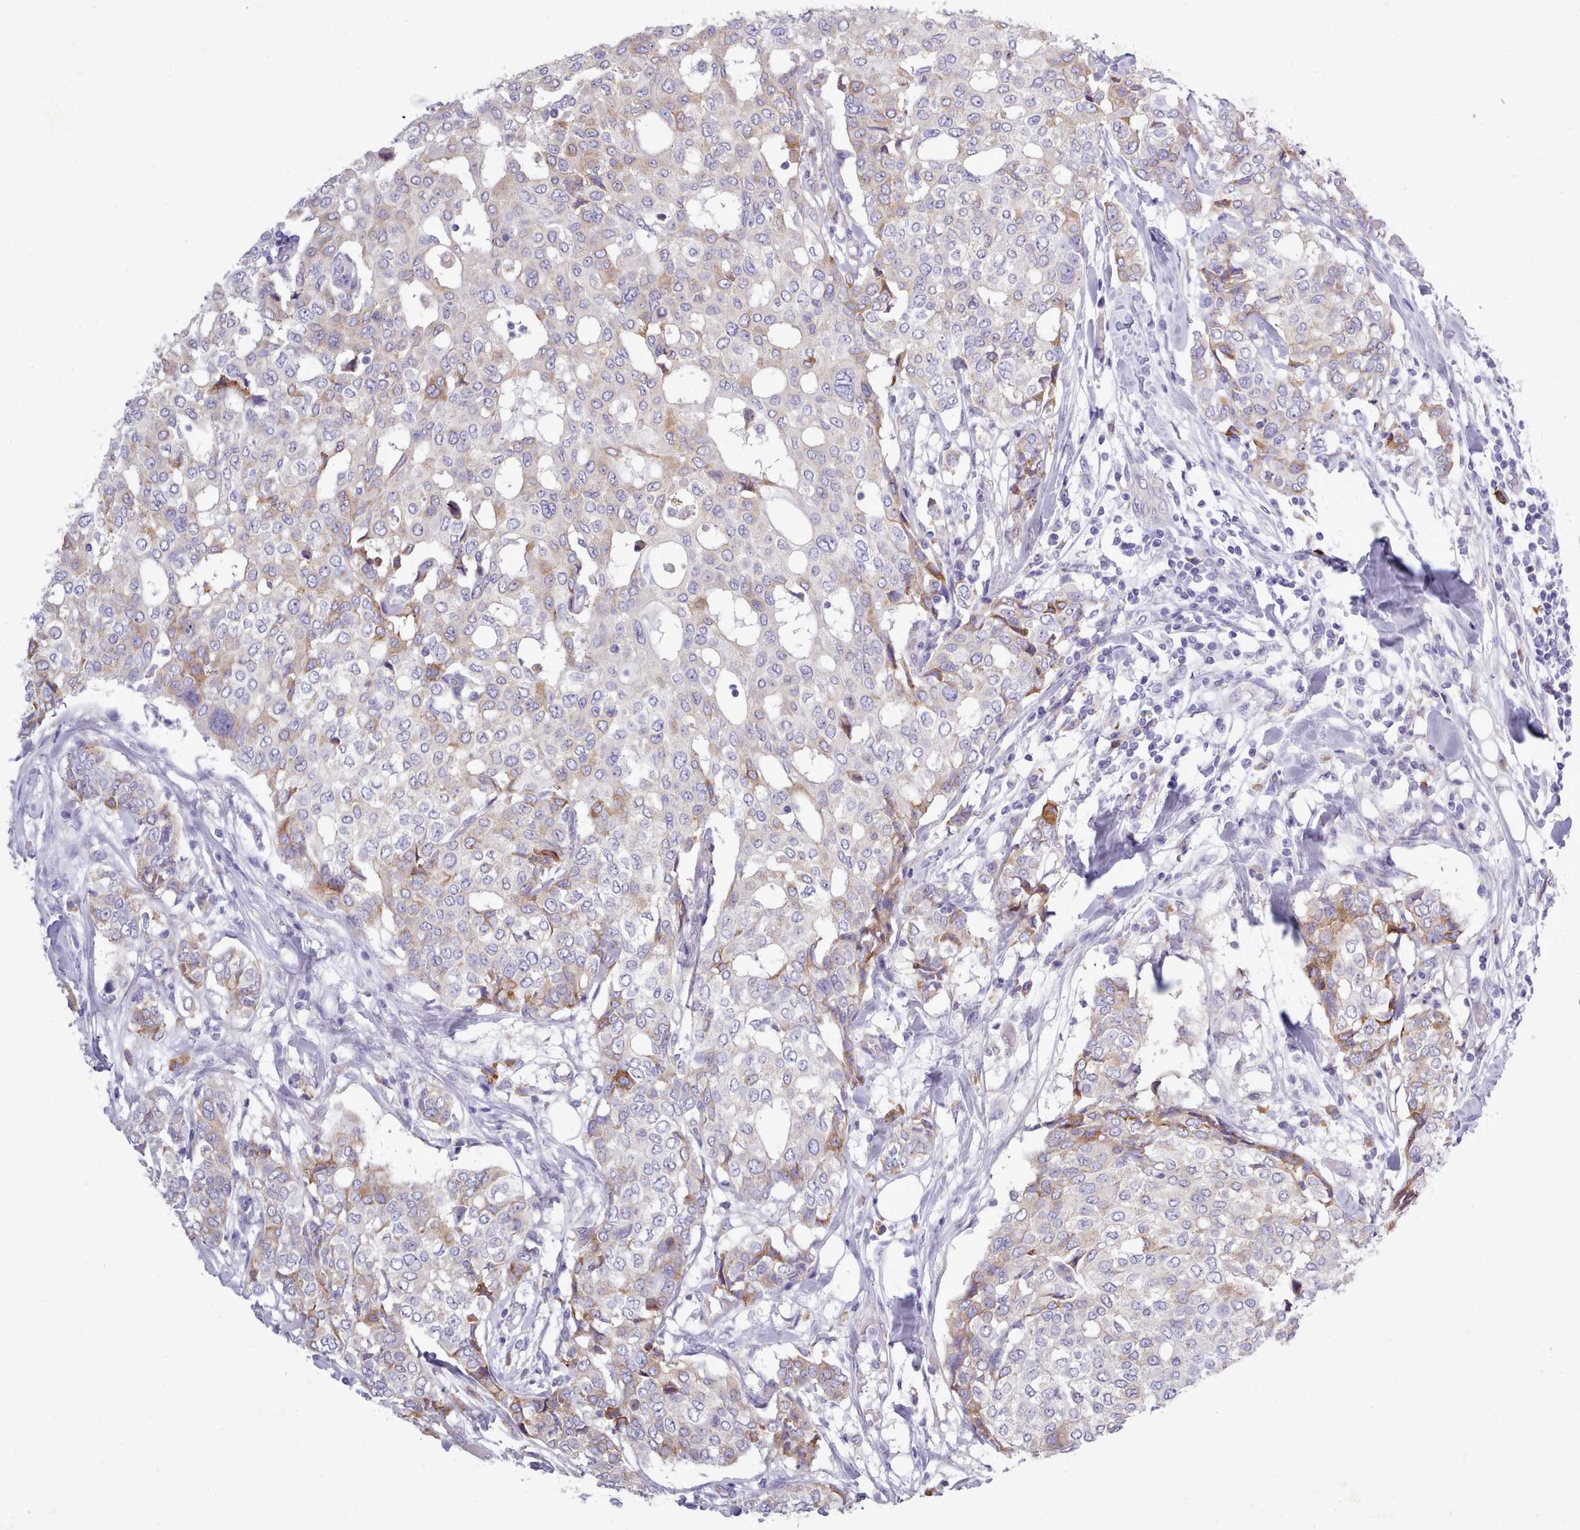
{"staining": {"intensity": "negative", "quantity": "none", "location": "none"}, "tissue": "breast cancer", "cell_type": "Tumor cells", "image_type": "cancer", "snomed": [{"axis": "morphology", "description": "Lobular carcinoma"}, {"axis": "topography", "description": "Breast"}], "caption": "High magnification brightfield microscopy of breast lobular carcinoma stained with DAB (3,3'-diaminobenzidine) (brown) and counterstained with hematoxylin (blue): tumor cells show no significant expression. Nuclei are stained in blue.", "gene": "XKR8", "patient": {"sex": "female", "age": 51}}